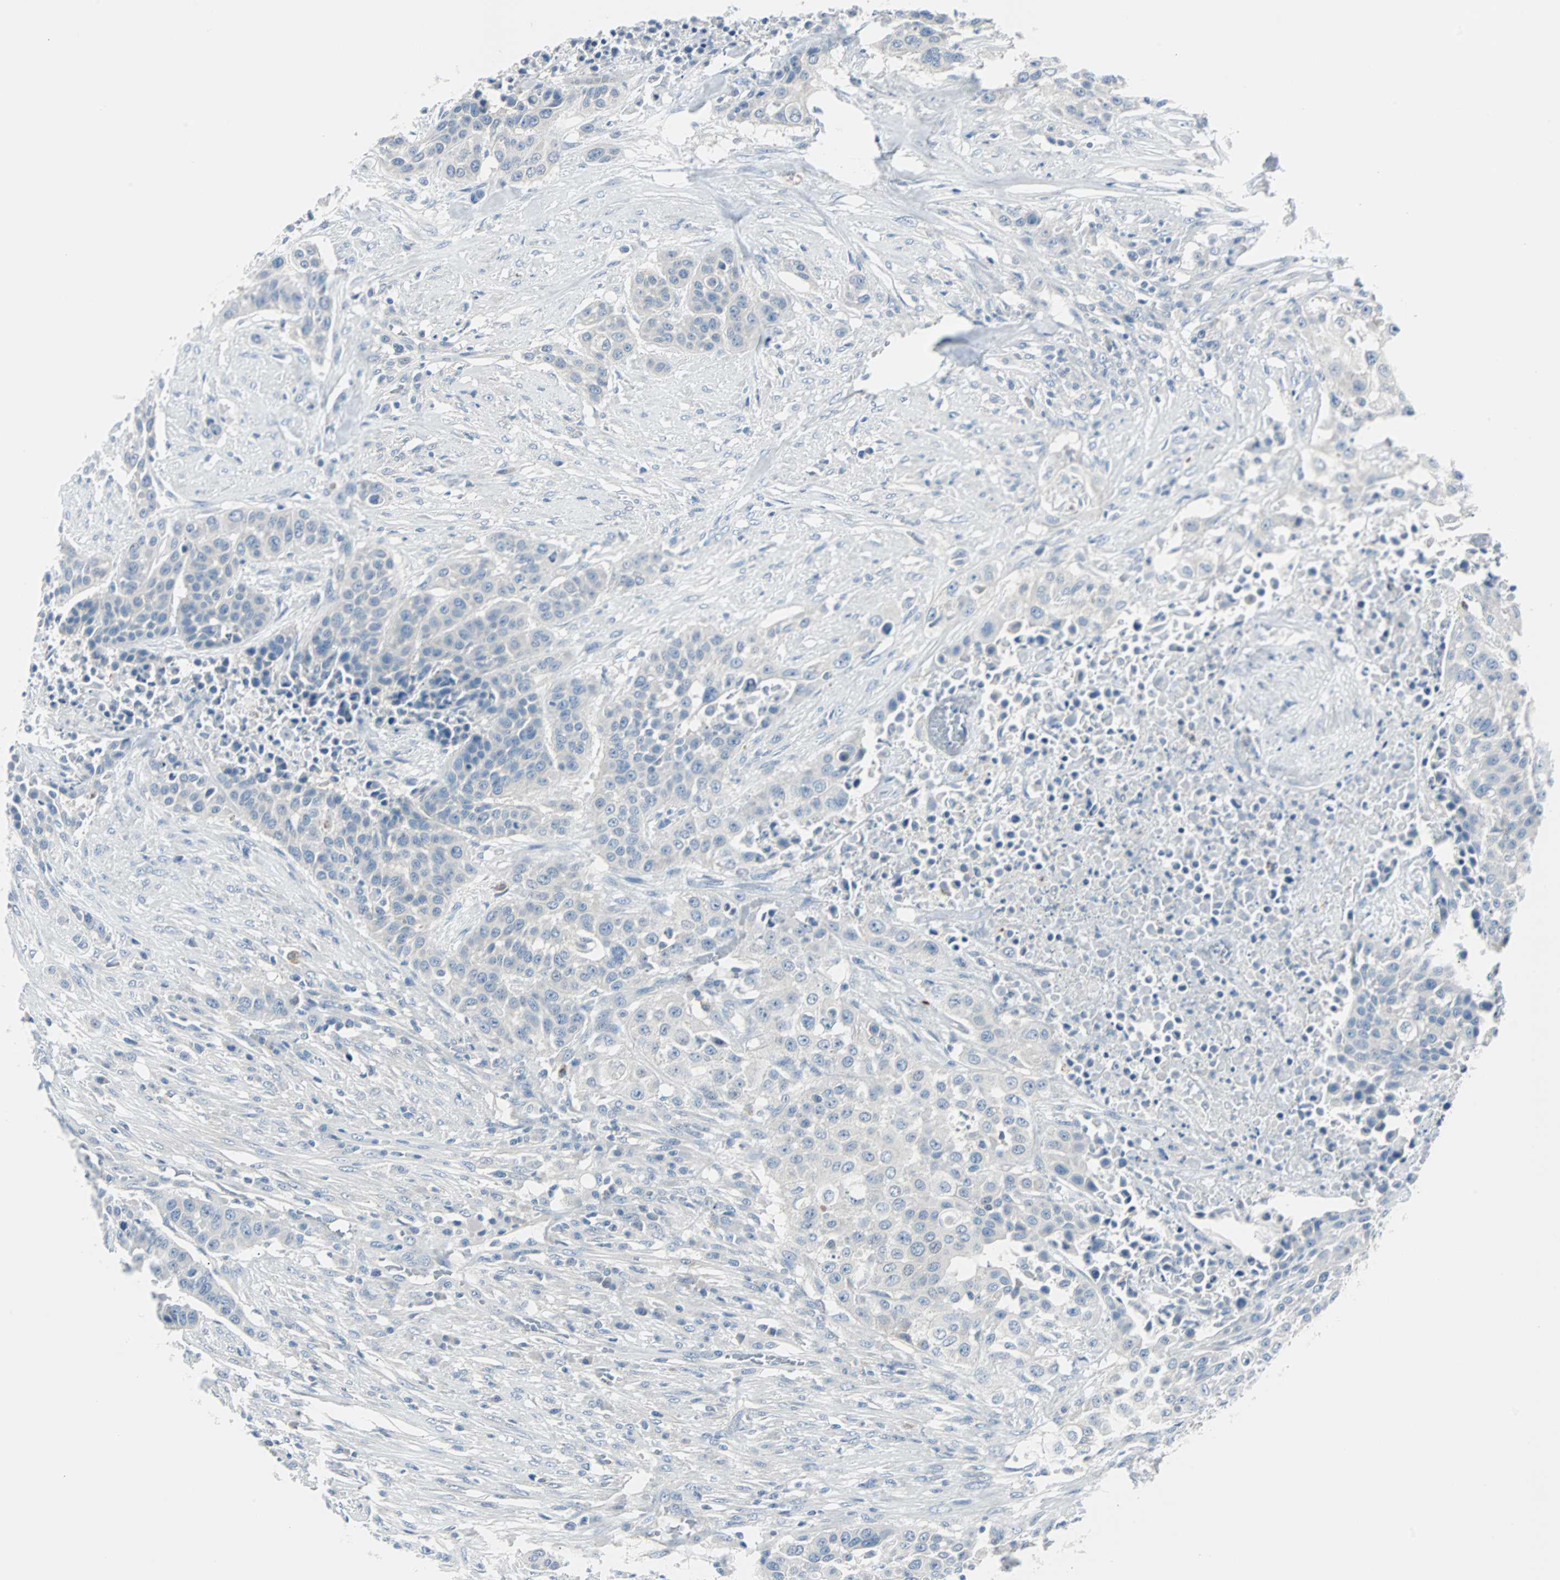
{"staining": {"intensity": "negative", "quantity": "none", "location": "none"}, "tissue": "urothelial cancer", "cell_type": "Tumor cells", "image_type": "cancer", "snomed": [{"axis": "morphology", "description": "Urothelial carcinoma, High grade"}, {"axis": "topography", "description": "Urinary bladder"}], "caption": "The image exhibits no significant positivity in tumor cells of urothelial carcinoma (high-grade). The staining was performed using DAB to visualize the protein expression in brown, while the nuclei were stained in blue with hematoxylin (Magnification: 20x).", "gene": "RASA1", "patient": {"sex": "male", "age": 74}}